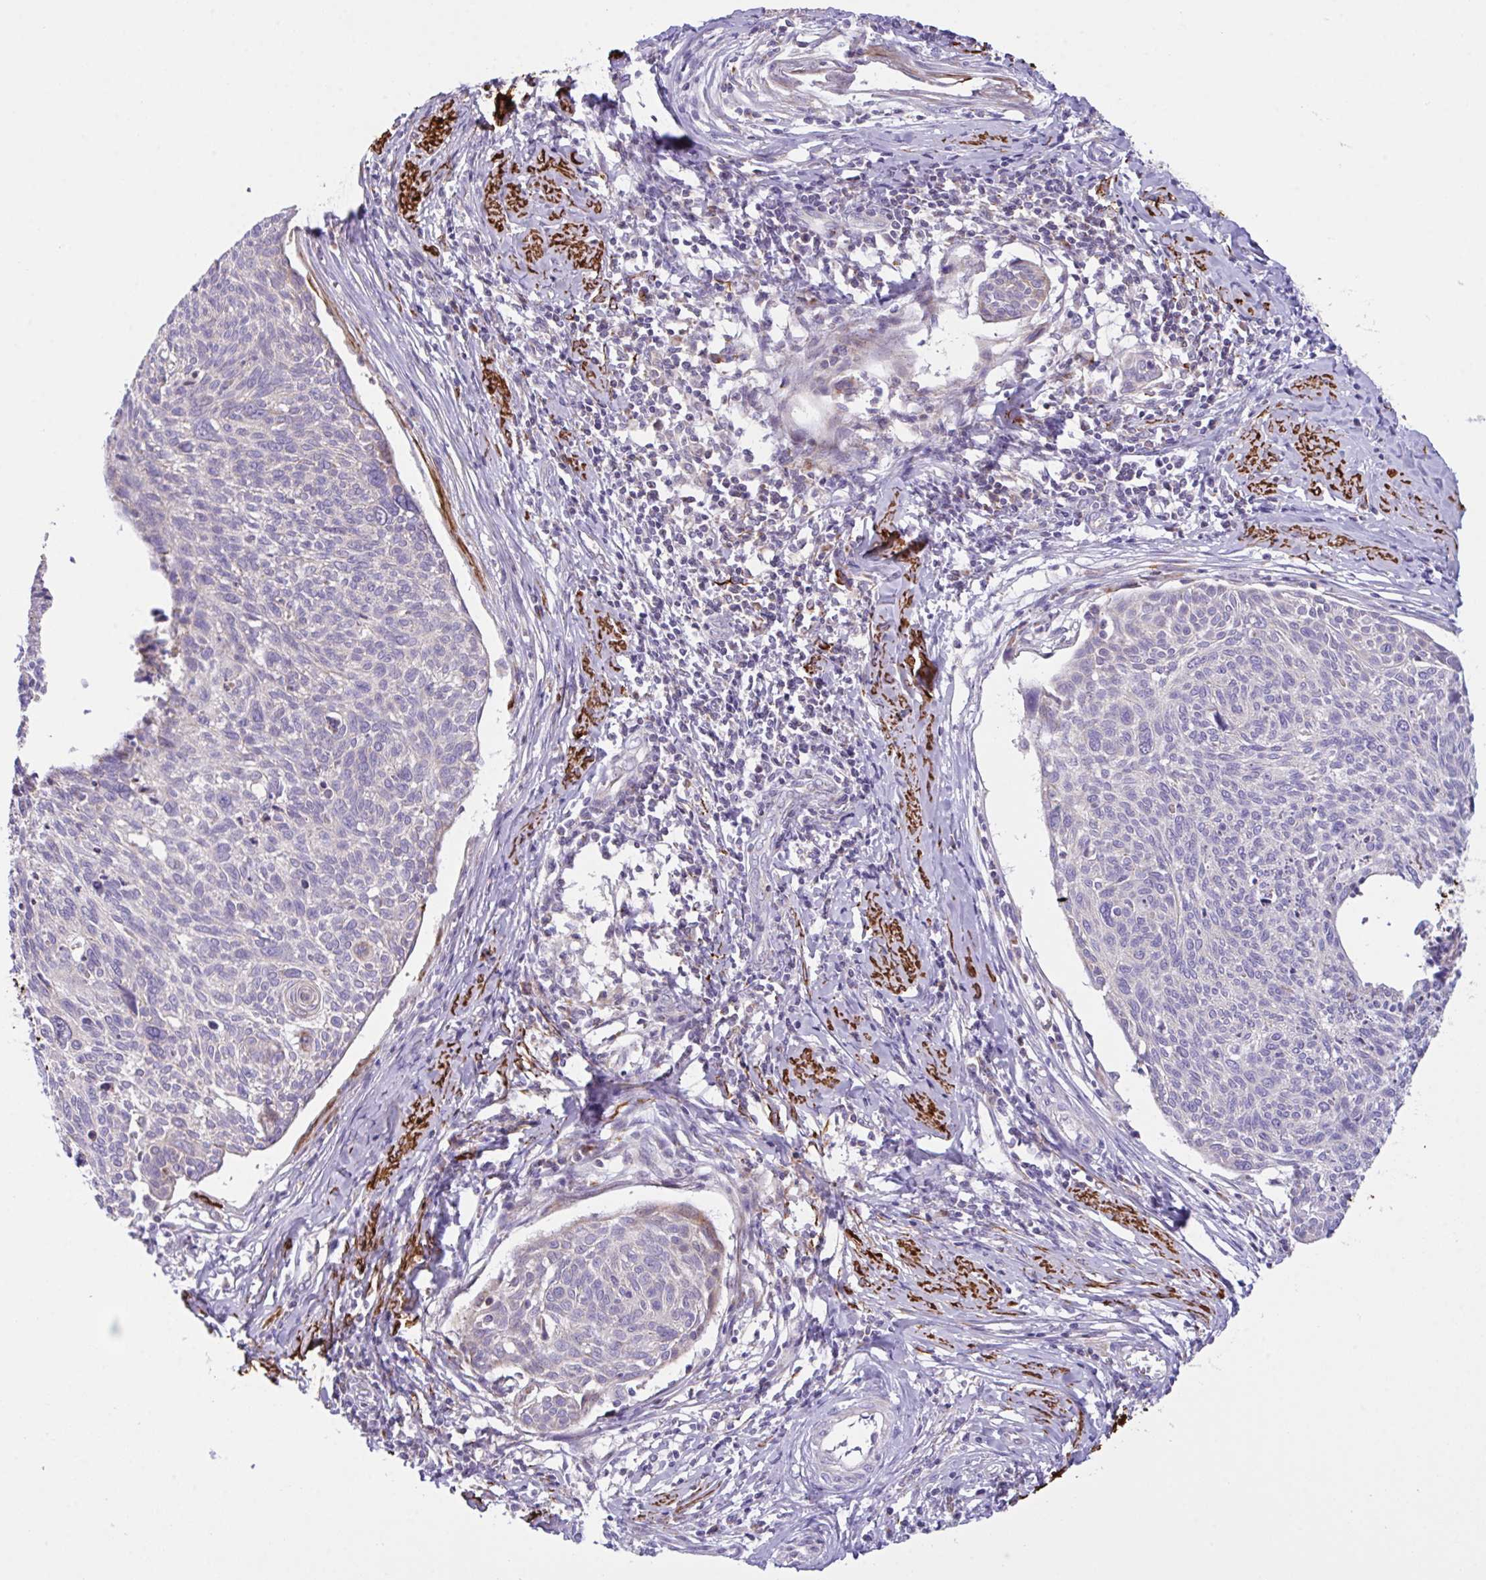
{"staining": {"intensity": "negative", "quantity": "none", "location": "none"}, "tissue": "cervical cancer", "cell_type": "Tumor cells", "image_type": "cancer", "snomed": [{"axis": "morphology", "description": "Squamous cell carcinoma, NOS"}, {"axis": "topography", "description": "Cervix"}], "caption": "Histopathology image shows no protein staining in tumor cells of cervical squamous cell carcinoma tissue.", "gene": "CHDH", "patient": {"sex": "female", "age": 49}}